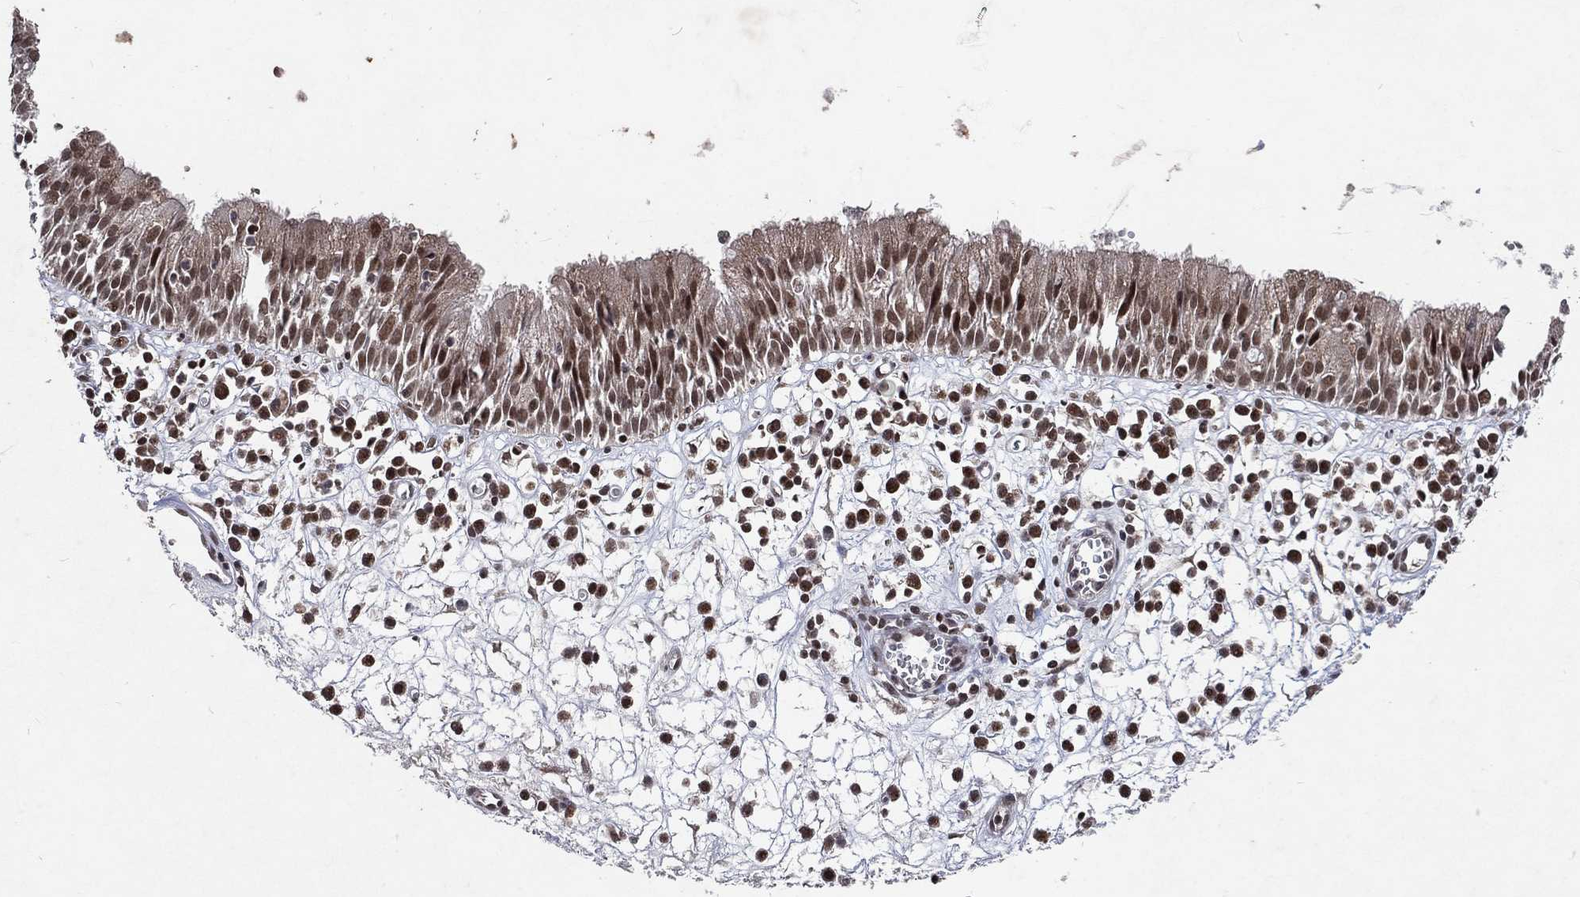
{"staining": {"intensity": "strong", "quantity": "<25%", "location": "nuclear"}, "tissue": "nasopharynx", "cell_type": "Respiratory epithelial cells", "image_type": "normal", "snomed": [{"axis": "morphology", "description": "Normal tissue, NOS"}, {"axis": "topography", "description": "Nasopharynx"}], "caption": "A high-resolution histopathology image shows immunohistochemistry (IHC) staining of unremarkable nasopharynx, which reveals strong nuclear staining in approximately <25% of respiratory epithelial cells.", "gene": "DMAP1", "patient": {"sex": "female", "age": 77}}